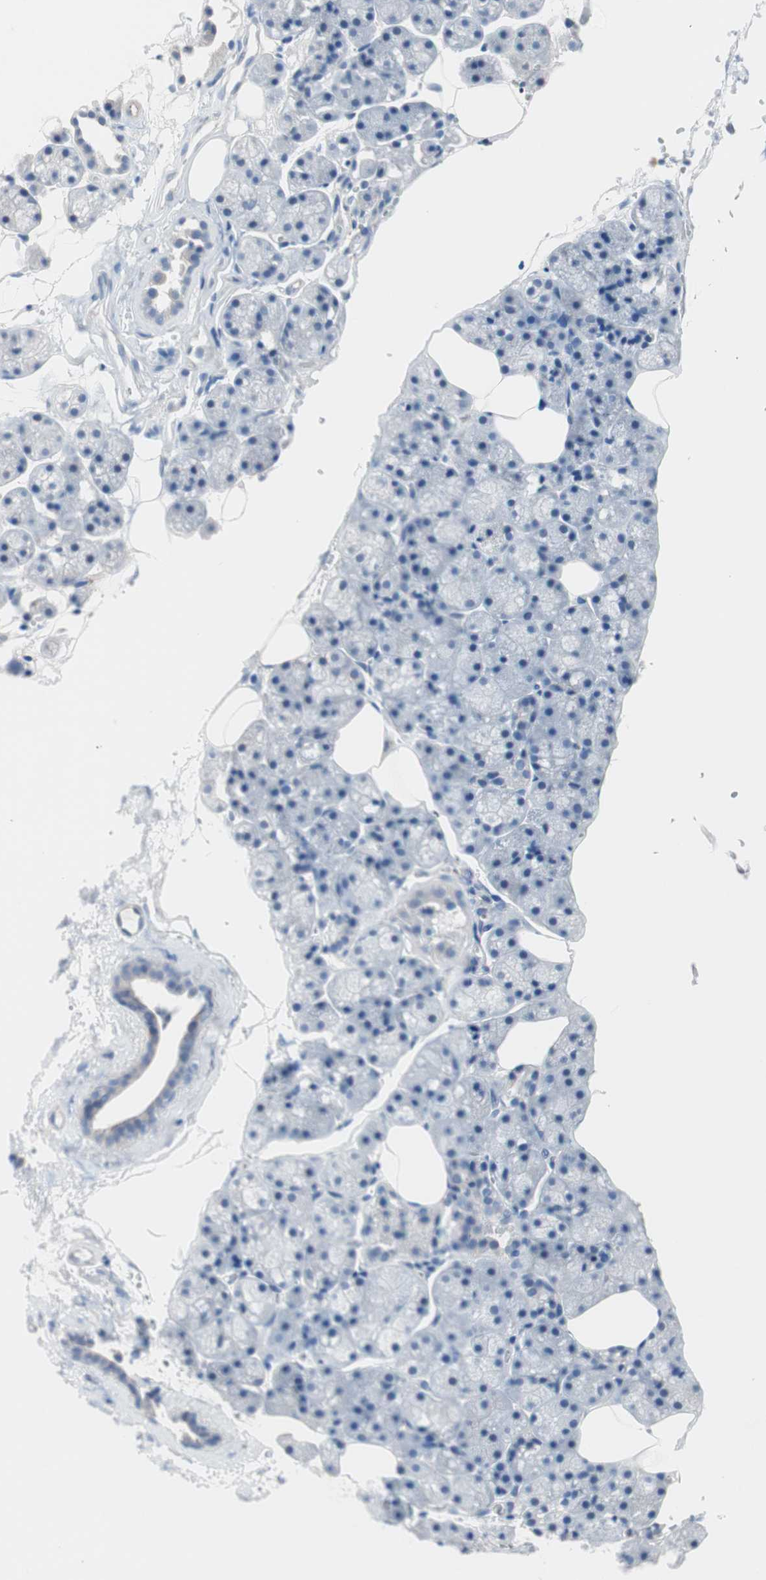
{"staining": {"intensity": "negative", "quantity": "none", "location": "none"}, "tissue": "salivary gland", "cell_type": "Glandular cells", "image_type": "normal", "snomed": [{"axis": "morphology", "description": "Normal tissue, NOS"}, {"axis": "topography", "description": "Salivary gland"}], "caption": "Immunohistochemistry (IHC) histopathology image of normal salivary gland: human salivary gland stained with DAB (3,3'-diaminobenzidine) reveals no significant protein expression in glandular cells.", "gene": "ULBP1", "patient": {"sex": "male", "age": 62}}